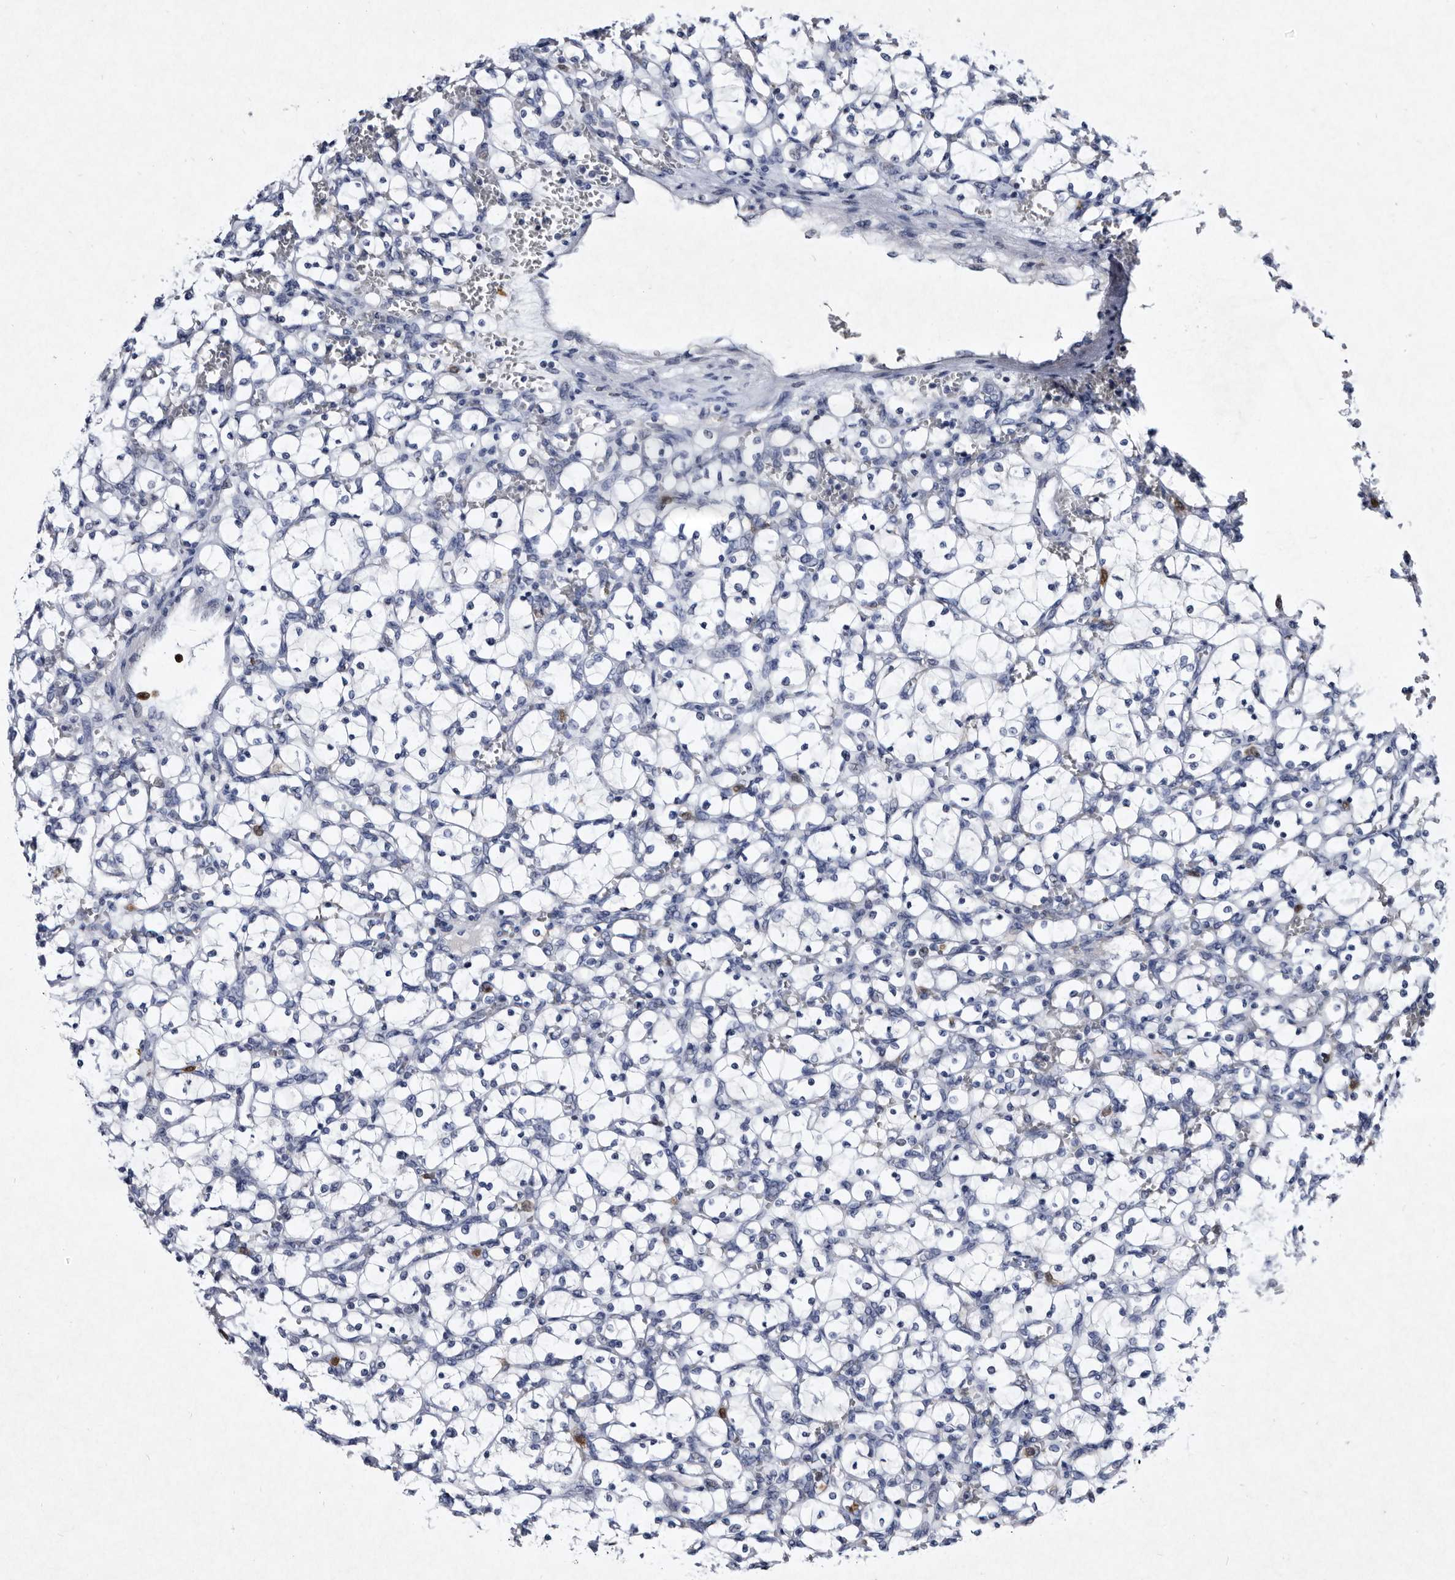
{"staining": {"intensity": "negative", "quantity": "none", "location": "none"}, "tissue": "renal cancer", "cell_type": "Tumor cells", "image_type": "cancer", "snomed": [{"axis": "morphology", "description": "Adenocarcinoma, NOS"}, {"axis": "topography", "description": "Kidney"}], "caption": "Tumor cells are negative for brown protein staining in renal cancer (adenocarcinoma).", "gene": "SERPINB8", "patient": {"sex": "female", "age": 69}}